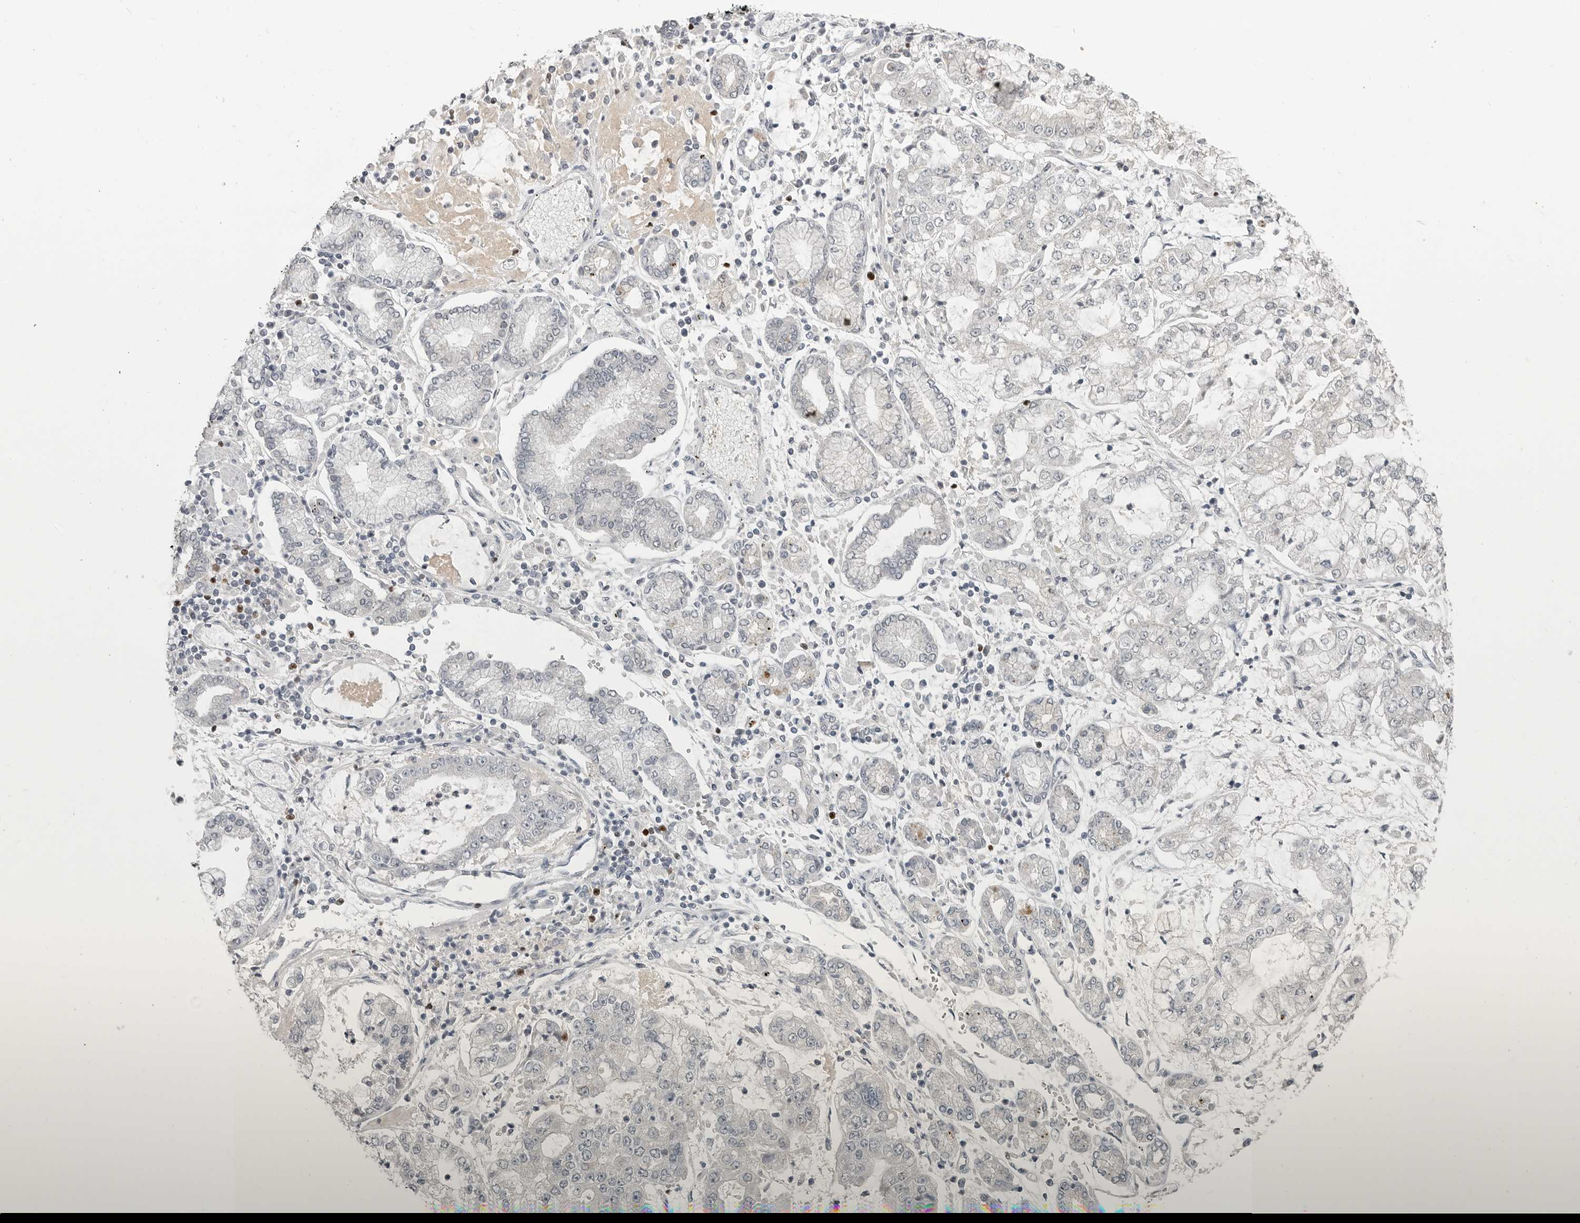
{"staining": {"intensity": "negative", "quantity": "none", "location": "none"}, "tissue": "stomach cancer", "cell_type": "Tumor cells", "image_type": "cancer", "snomed": [{"axis": "morphology", "description": "Adenocarcinoma, NOS"}, {"axis": "topography", "description": "Stomach"}], "caption": "Immunohistochemical staining of stomach adenocarcinoma reveals no significant positivity in tumor cells.", "gene": "FOXP3", "patient": {"sex": "male", "age": 76}}